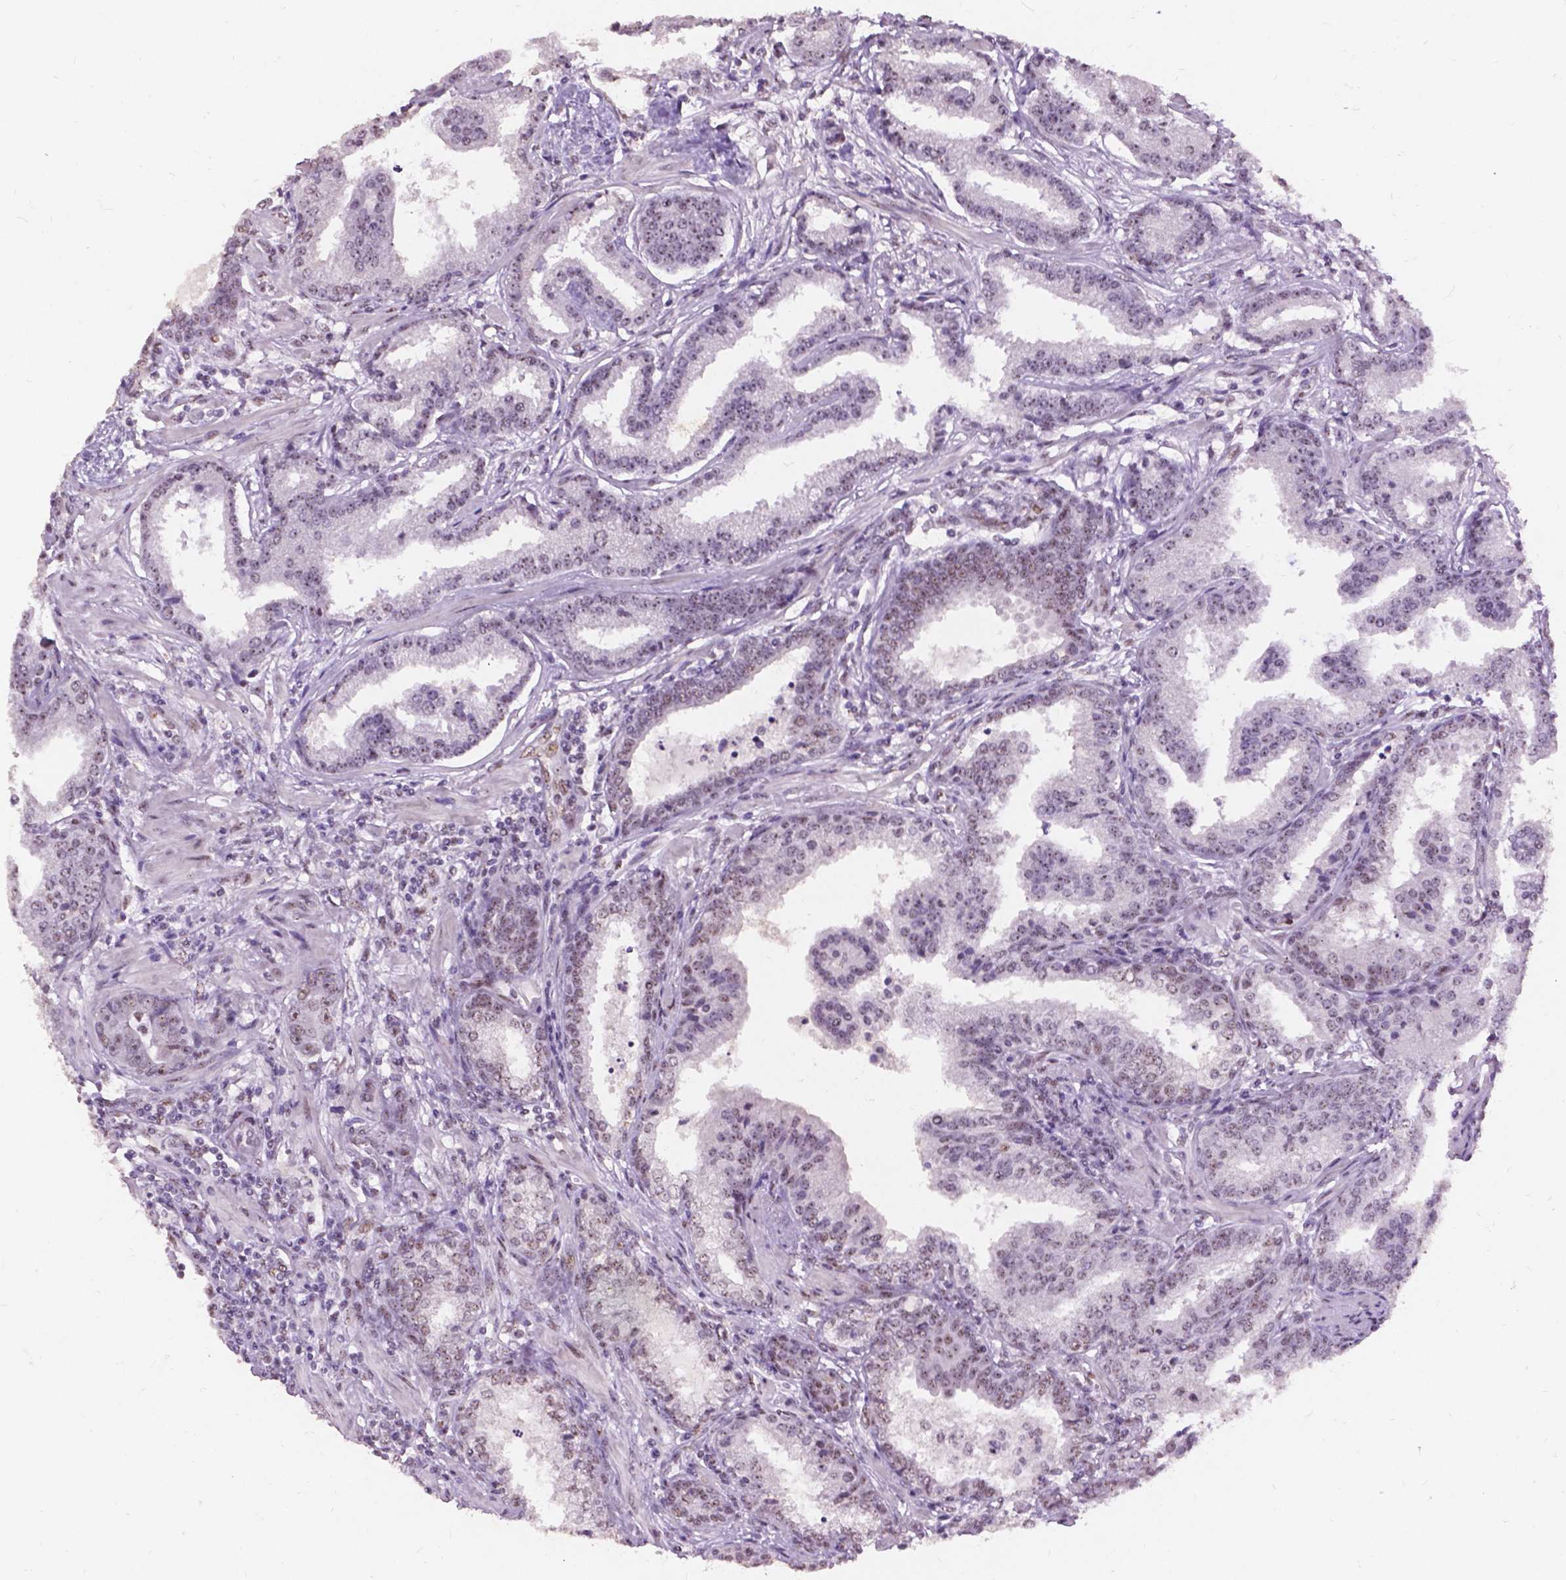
{"staining": {"intensity": "weak", "quantity": "<25%", "location": "nuclear"}, "tissue": "prostate cancer", "cell_type": "Tumor cells", "image_type": "cancer", "snomed": [{"axis": "morphology", "description": "Adenocarcinoma, NOS"}, {"axis": "topography", "description": "Prostate"}], "caption": "High power microscopy micrograph of an immunohistochemistry (IHC) image of prostate adenocarcinoma, revealing no significant staining in tumor cells. (DAB IHC, high magnification).", "gene": "COIL", "patient": {"sex": "male", "age": 64}}